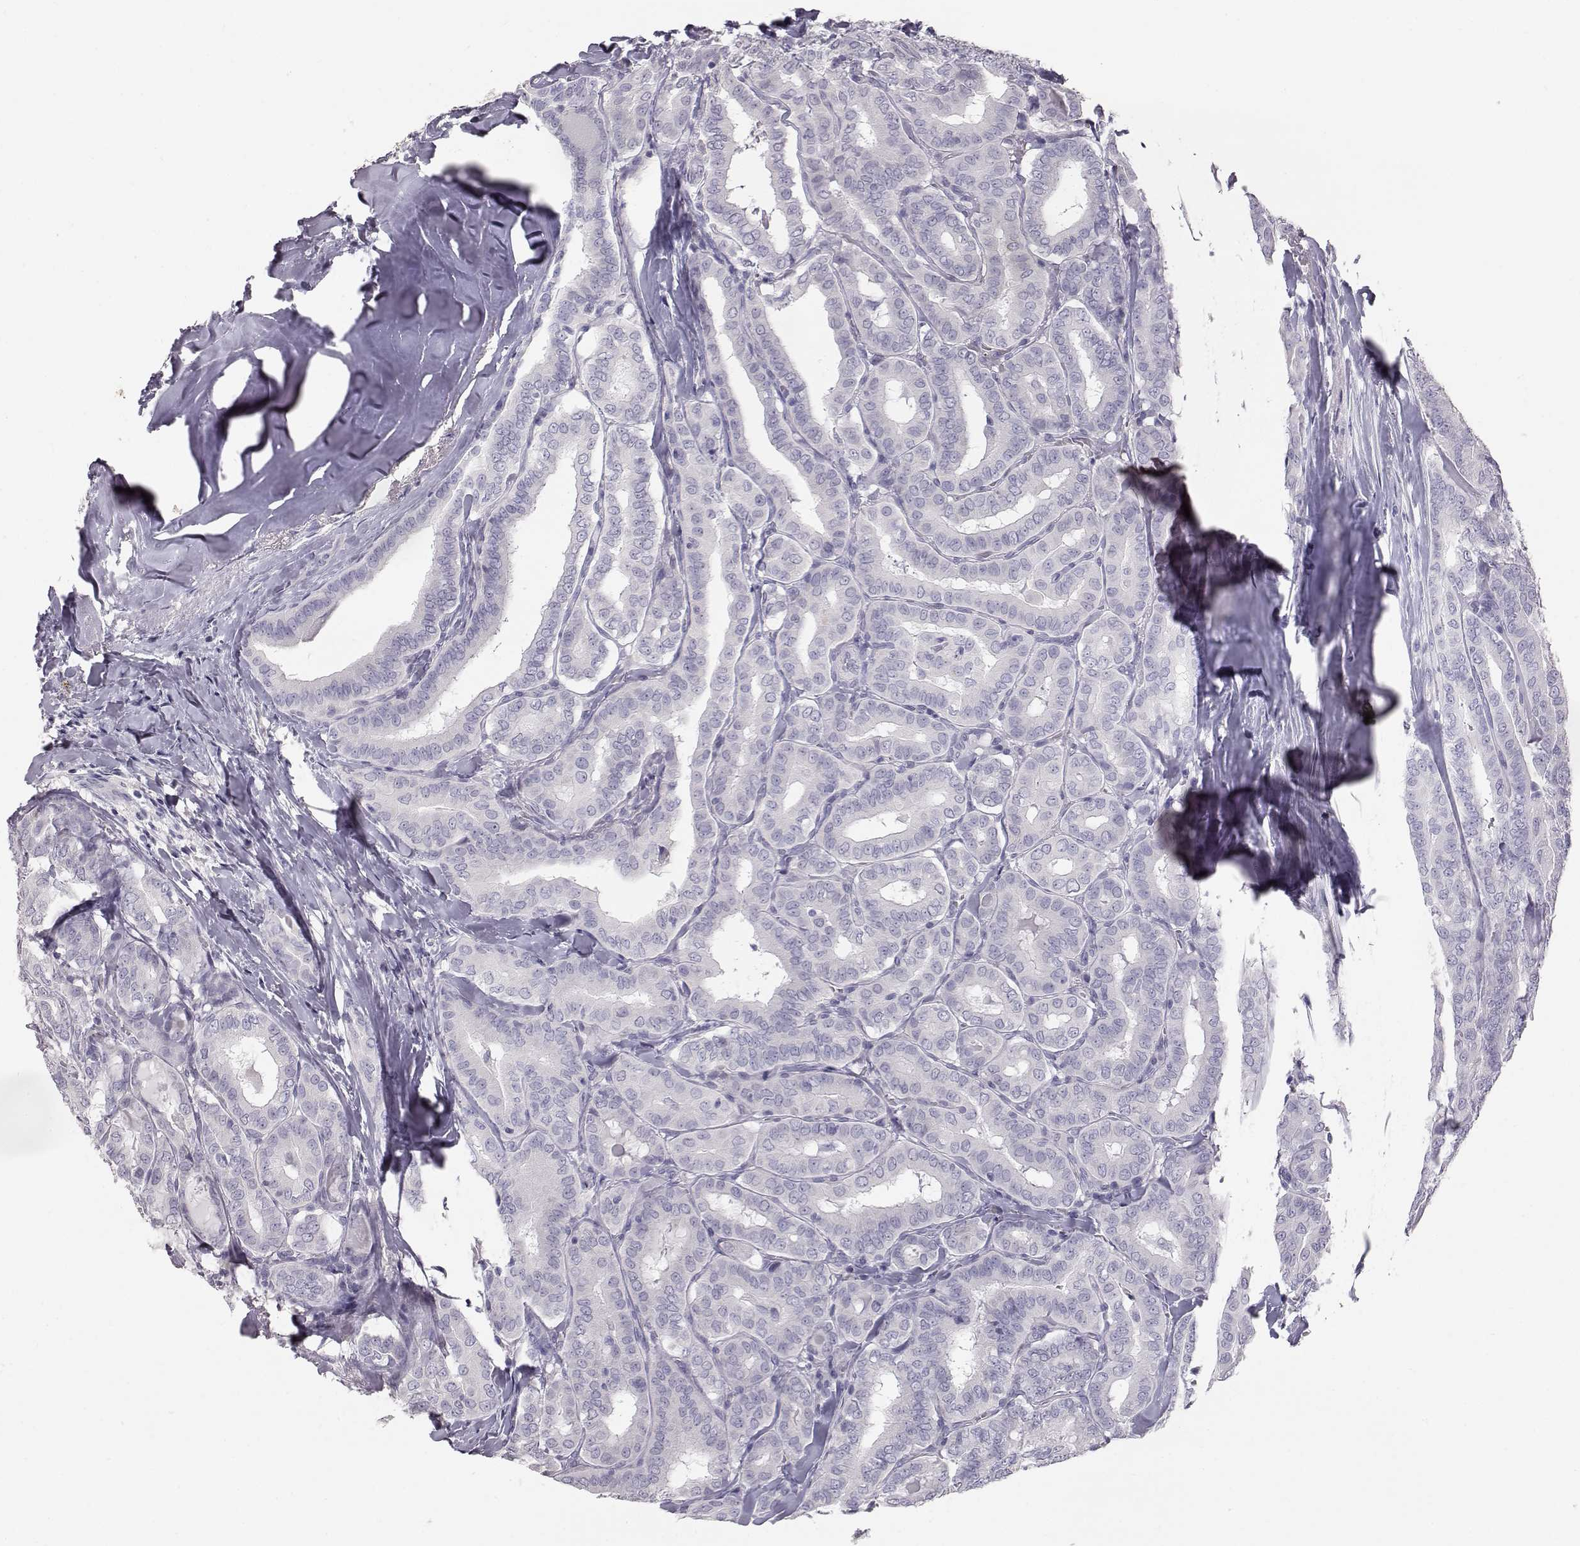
{"staining": {"intensity": "negative", "quantity": "none", "location": "none"}, "tissue": "thyroid cancer", "cell_type": "Tumor cells", "image_type": "cancer", "snomed": [{"axis": "morphology", "description": "Papillary adenocarcinoma, NOS"}, {"axis": "morphology", "description": "Papillary adenoma metastatic"}, {"axis": "topography", "description": "Thyroid gland"}], "caption": "DAB immunohistochemical staining of thyroid cancer (papillary adenocarcinoma) displays no significant staining in tumor cells. (Immunohistochemistry, brightfield microscopy, high magnification).", "gene": "KRT33A", "patient": {"sex": "female", "age": 50}}